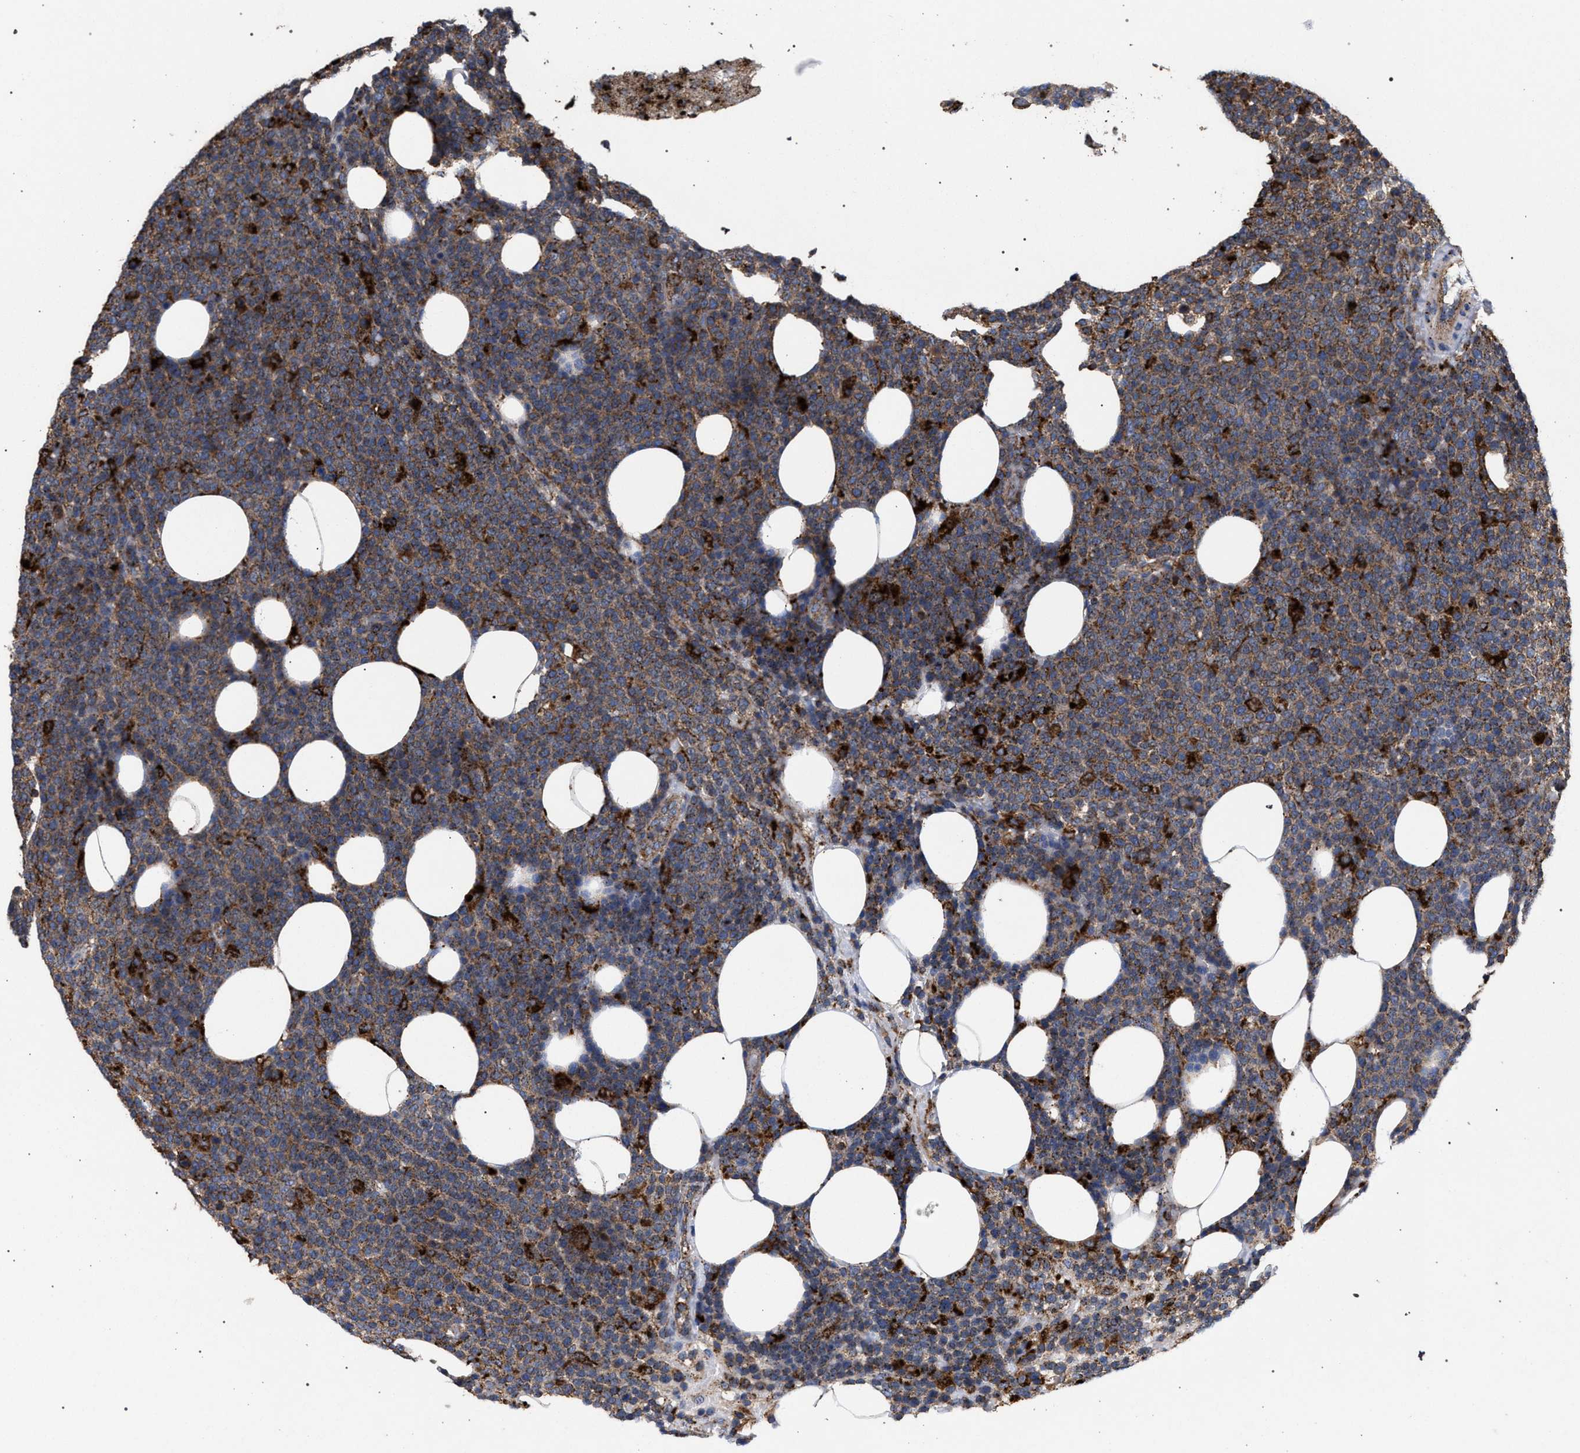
{"staining": {"intensity": "moderate", "quantity": ">75%", "location": "cytoplasmic/membranous"}, "tissue": "lymphoma", "cell_type": "Tumor cells", "image_type": "cancer", "snomed": [{"axis": "morphology", "description": "Malignant lymphoma, non-Hodgkin's type, High grade"}, {"axis": "topography", "description": "Lymph node"}], "caption": "High-grade malignant lymphoma, non-Hodgkin's type stained with a brown dye displays moderate cytoplasmic/membranous positive staining in approximately >75% of tumor cells.", "gene": "PPT1", "patient": {"sex": "male", "age": 61}}